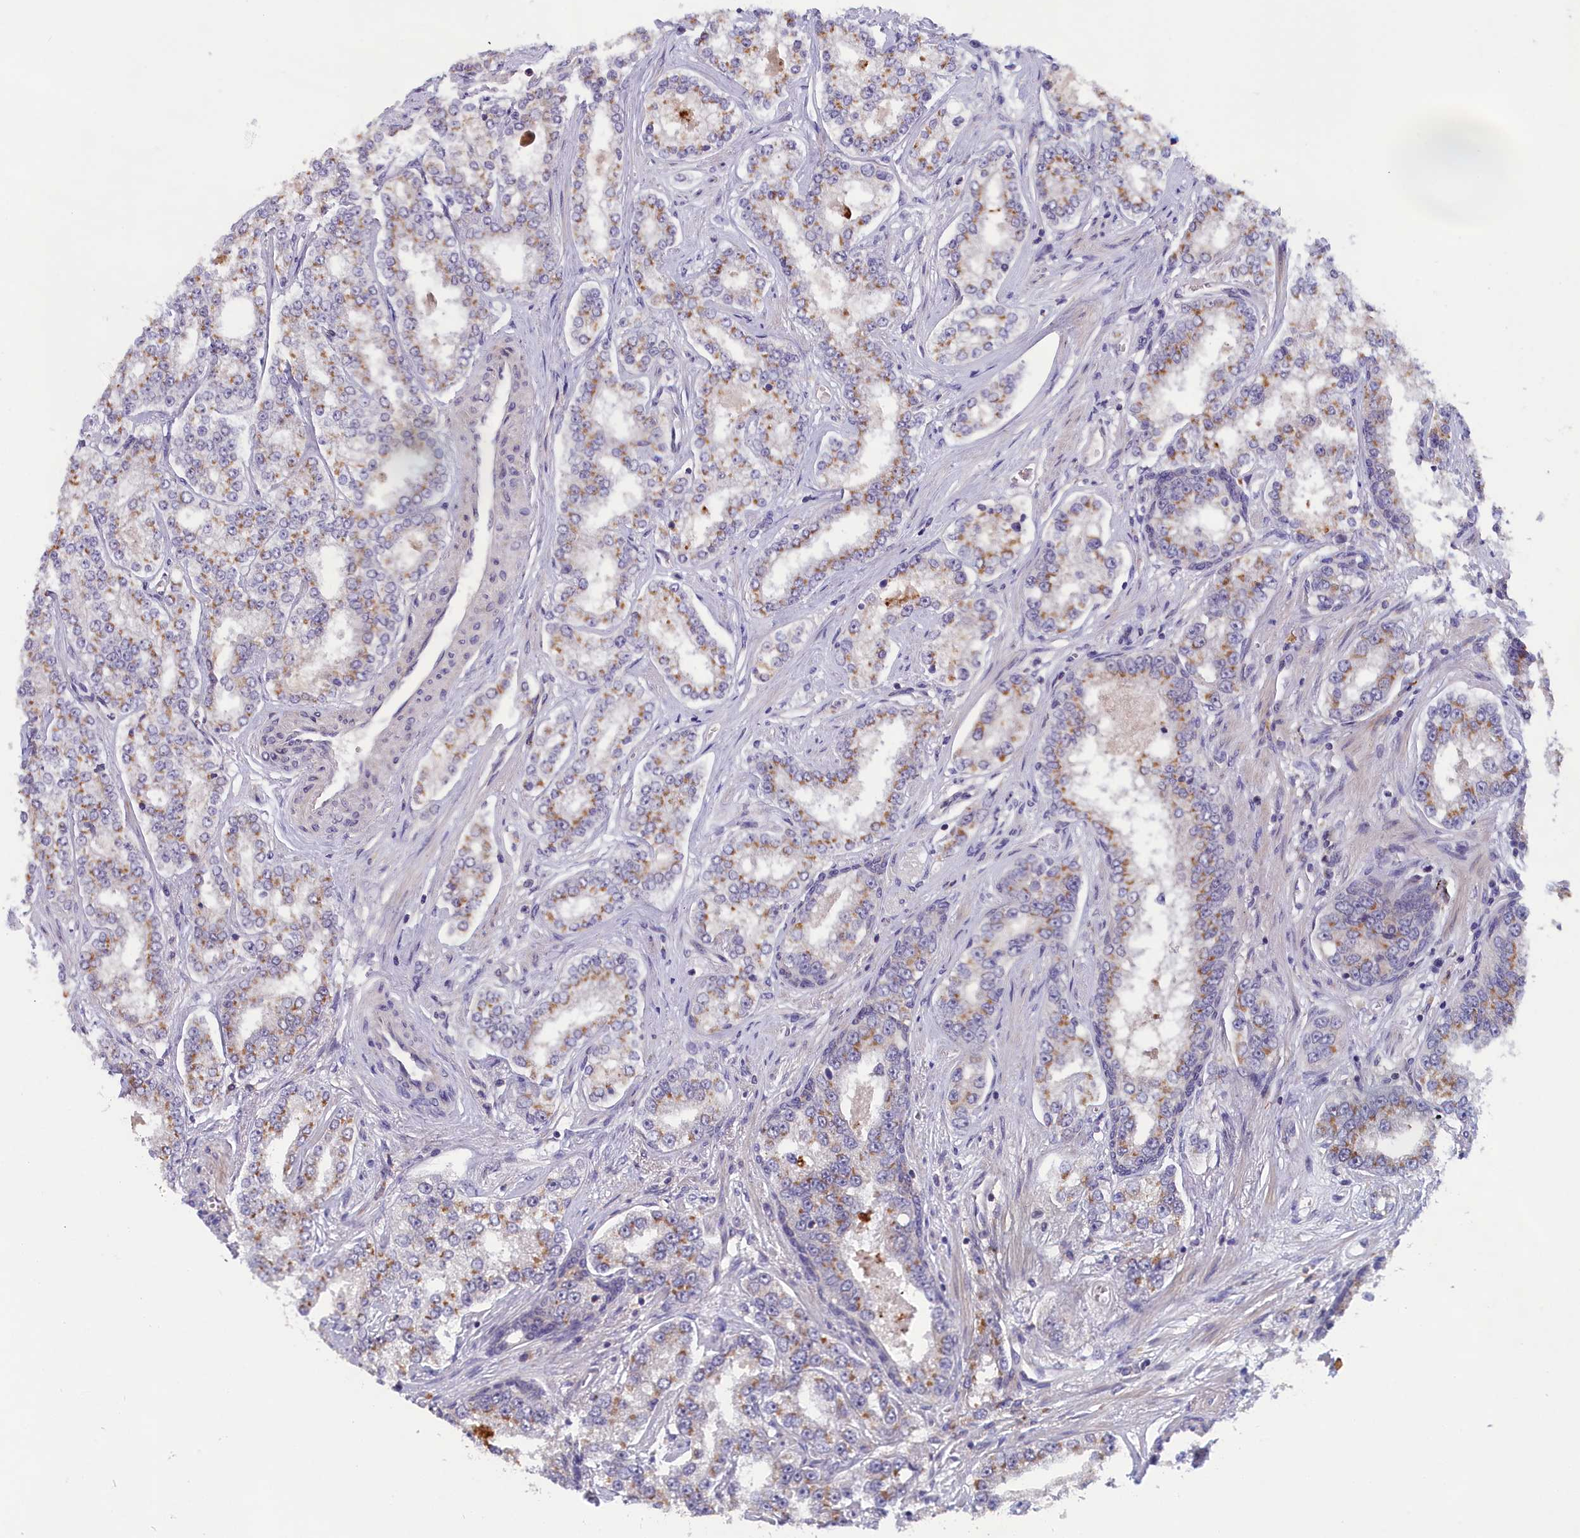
{"staining": {"intensity": "moderate", "quantity": ">75%", "location": "cytoplasmic/membranous"}, "tissue": "prostate cancer", "cell_type": "Tumor cells", "image_type": "cancer", "snomed": [{"axis": "morphology", "description": "Normal tissue, NOS"}, {"axis": "morphology", "description": "Adenocarcinoma, High grade"}, {"axis": "topography", "description": "Prostate"}], "caption": "Human high-grade adenocarcinoma (prostate) stained with a brown dye shows moderate cytoplasmic/membranous positive expression in approximately >75% of tumor cells.", "gene": "IGFALS", "patient": {"sex": "male", "age": 83}}